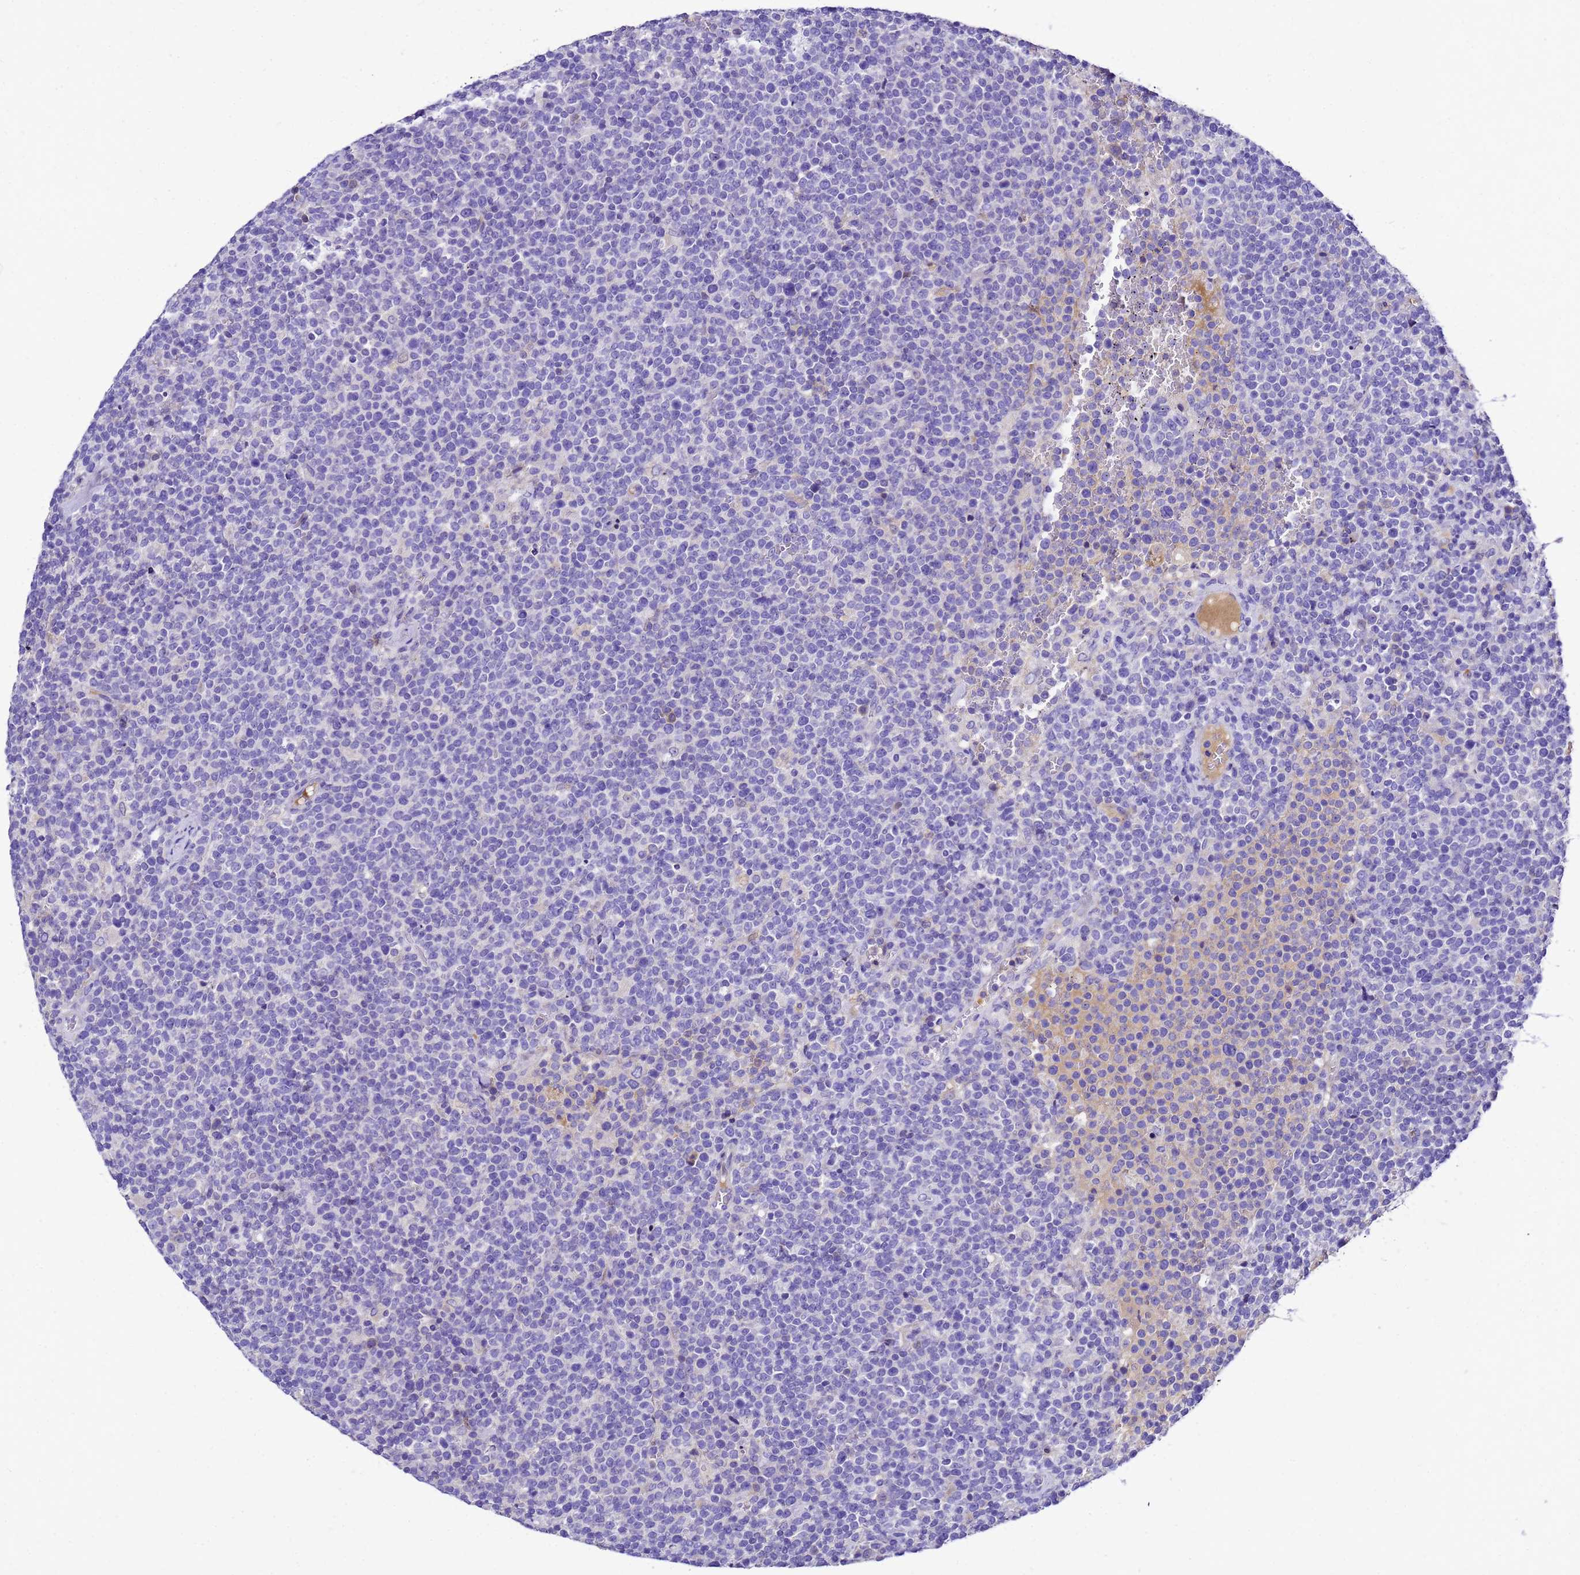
{"staining": {"intensity": "negative", "quantity": "none", "location": "none"}, "tissue": "lymphoma", "cell_type": "Tumor cells", "image_type": "cancer", "snomed": [{"axis": "morphology", "description": "Malignant lymphoma, non-Hodgkin's type, High grade"}, {"axis": "topography", "description": "Lymph node"}], "caption": "Photomicrograph shows no significant protein positivity in tumor cells of lymphoma.", "gene": "UGT2A1", "patient": {"sex": "male", "age": 61}}